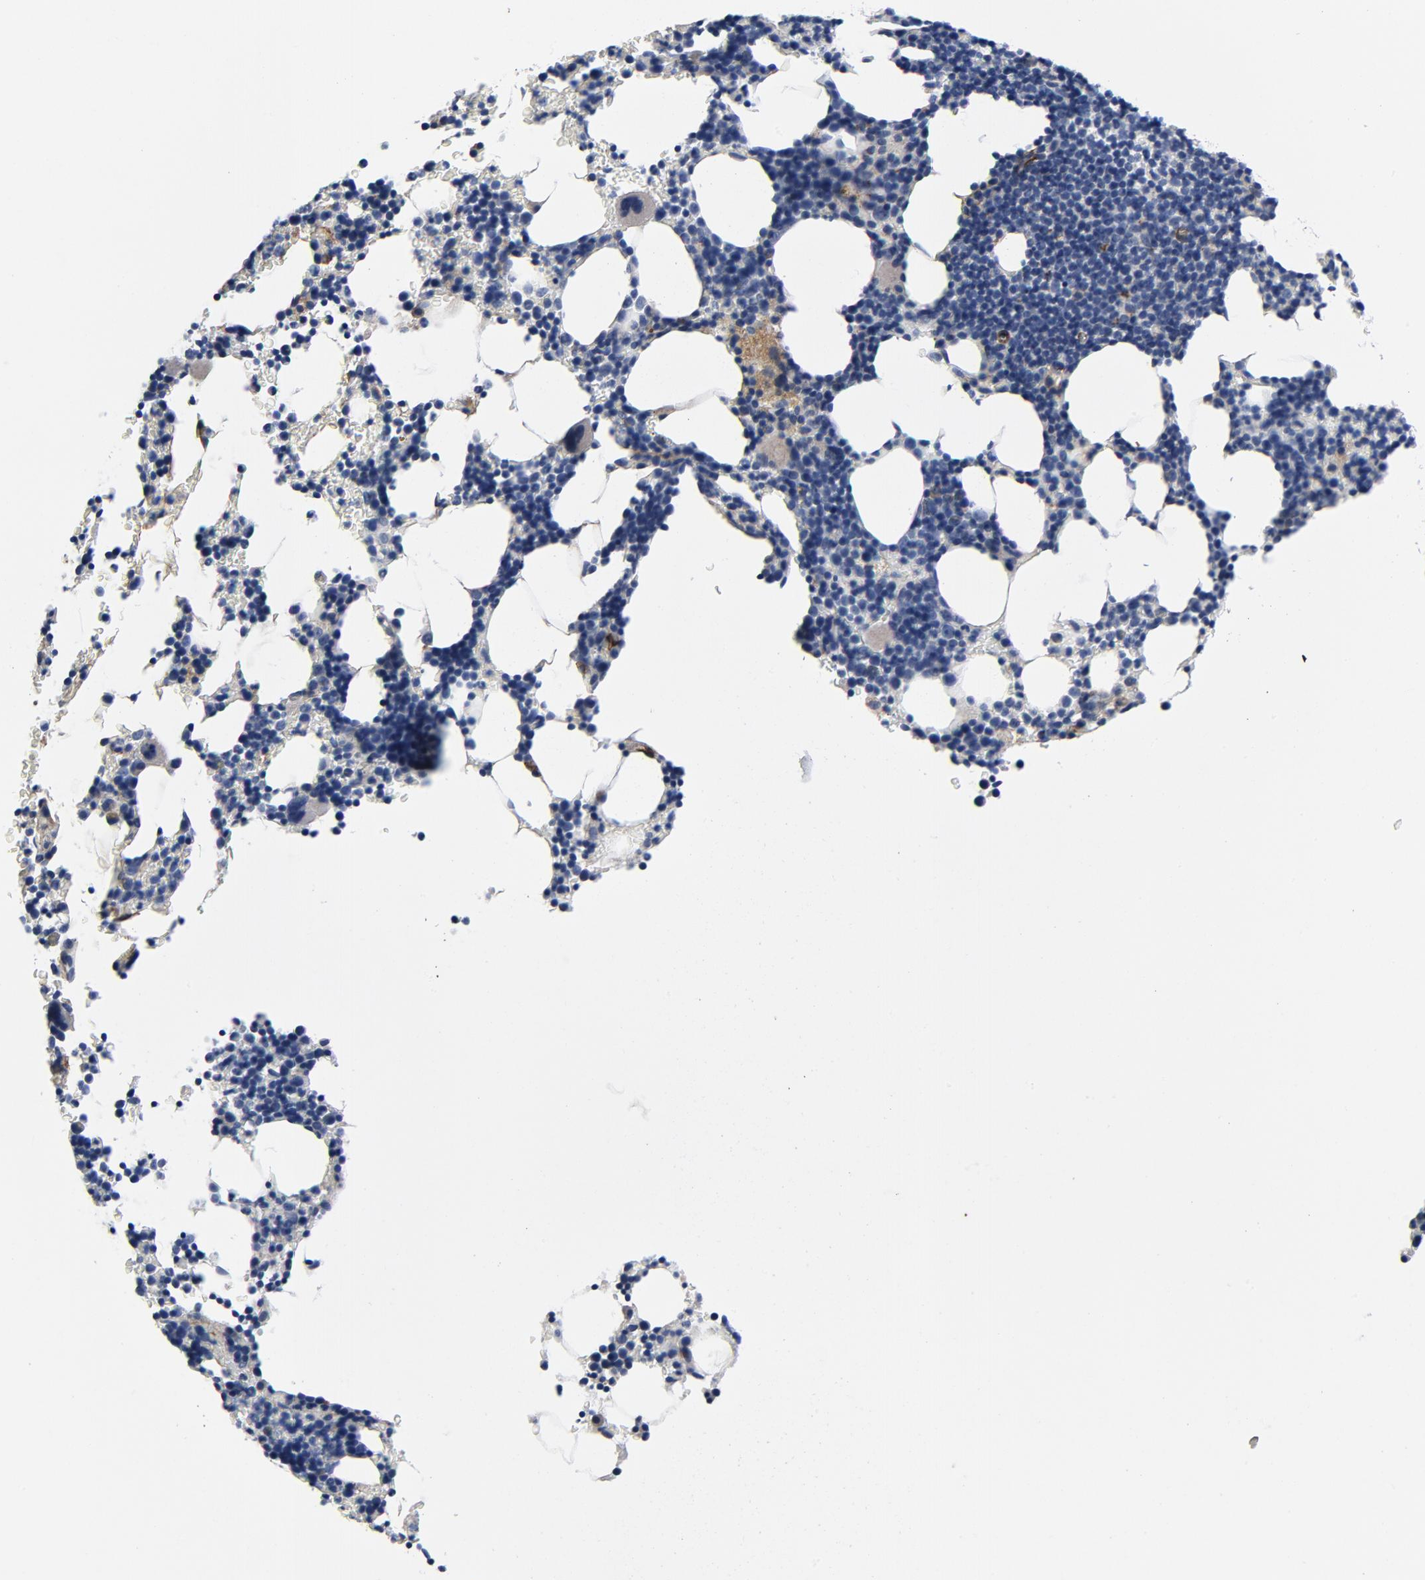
{"staining": {"intensity": "negative", "quantity": "none", "location": "none"}, "tissue": "bone marrow", "cell_type": "Hematopoietic cells", "image_type": "normal", "snomed": [{"axis": "morphology", "description": "Normal tissue, NOS"}, {"axis": "topography", "description": "Bone marrow"}], "caption": "Image shows no protein expression in hematopoietic cells of normal bone marrow. (DAB immunohistochemistry with hematoxylin counter stain).", "gene": "LAMC1", "patient": {"sex": "female", "age": 78}}